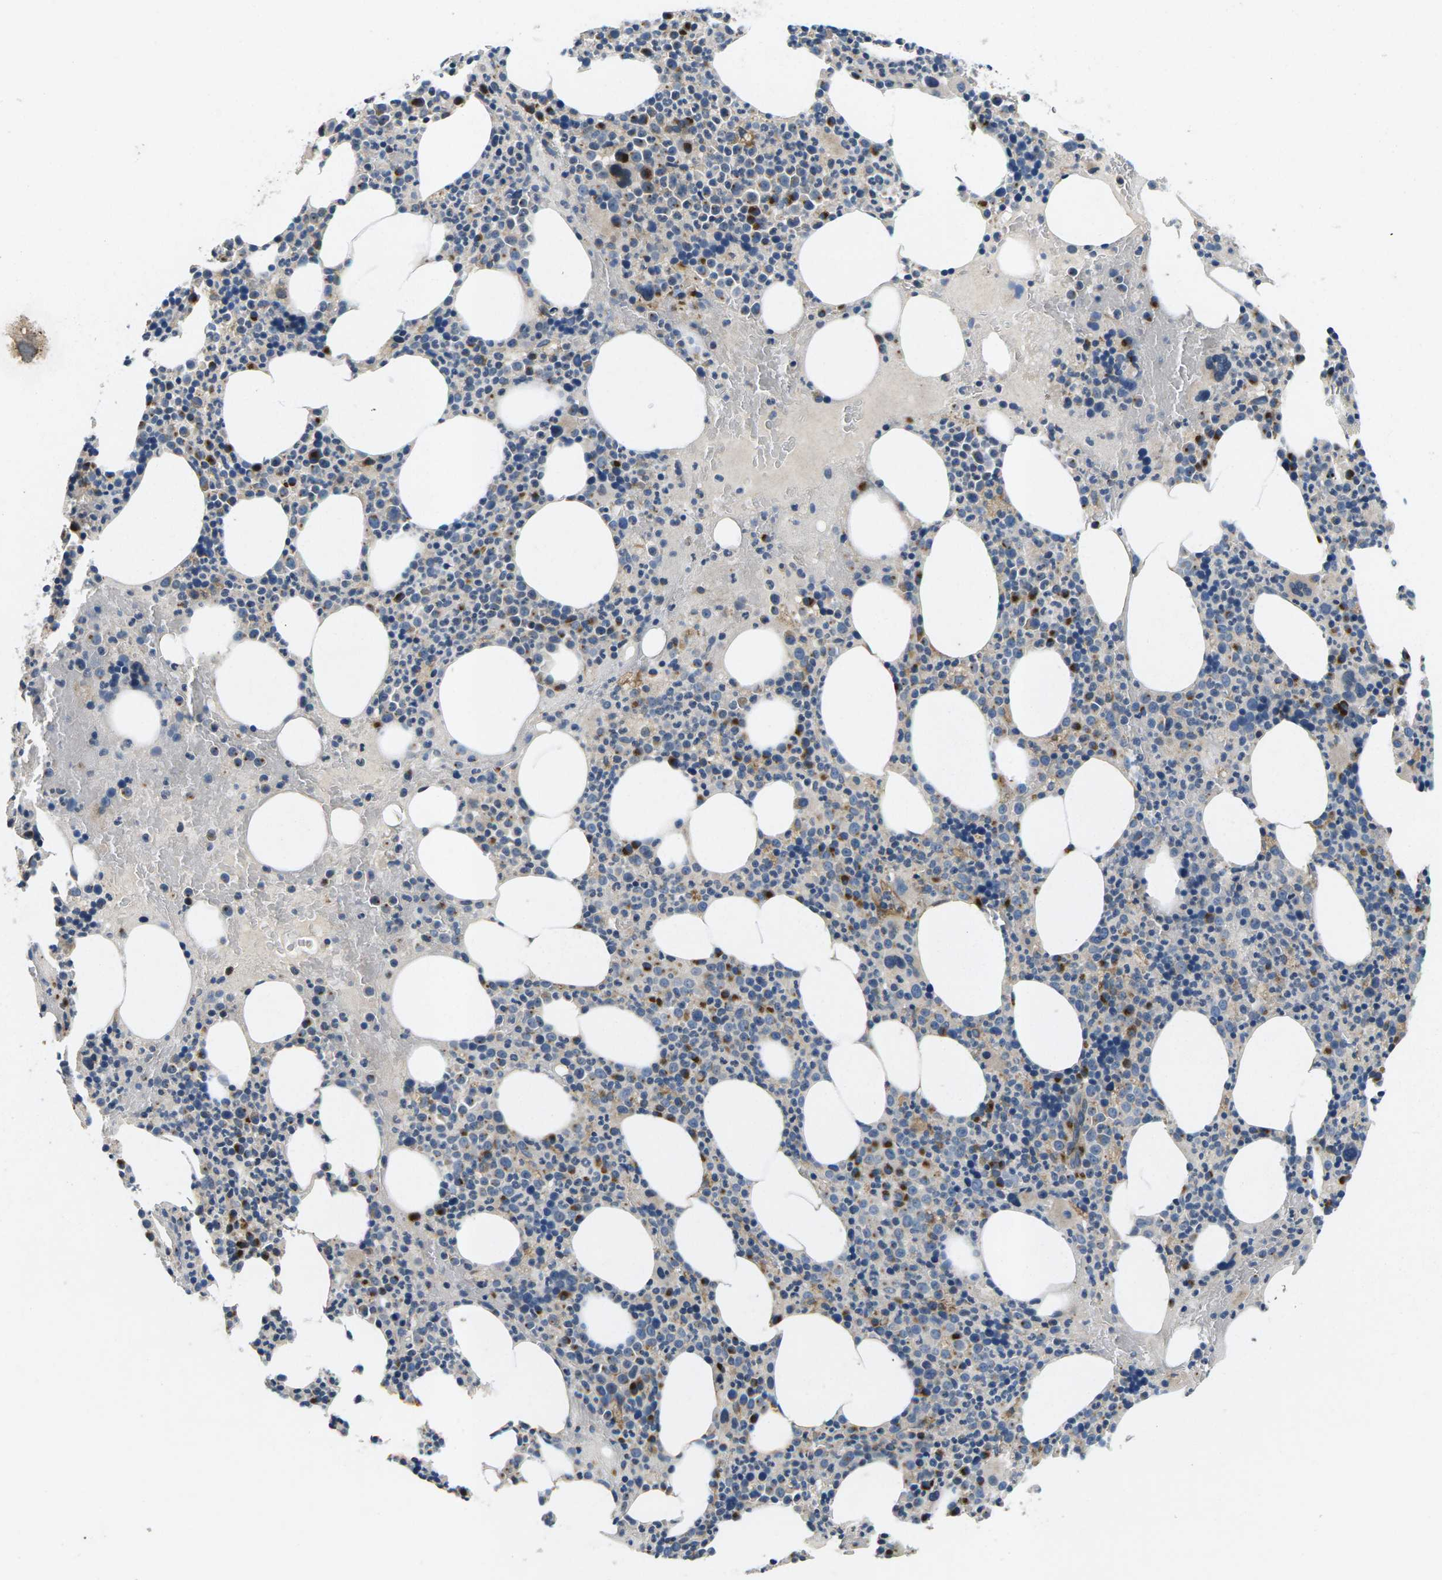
{"staining": {"intensity": "moderate", "quantity": "<25%", "location": "cytoplasmic/membranous"}, "tissue": "bone marrow", "cell_type": "Hematopoietic cells", "image_type": "normal", "snomed": [{"axis": "morphology", "description": "Normal tissue, NOS"}, {"axis": "morphology", "description": "Inflammation, NOS"}, {"axis": "topography", "description": "Bone marrow"}], "caption": "Moderate cytoplasmic/membranous protein staining is identified in approximately <25% of hematopoietic cells in bone marrow. The staining is performed using DAB (3,3'-diaminobenzidine) brown chromogen to label protein expression. The nuclei are counter-stained blue using hematoxylin.", "gene": "ERGIC3", "patient": {"sex": "male", "age": 73}}